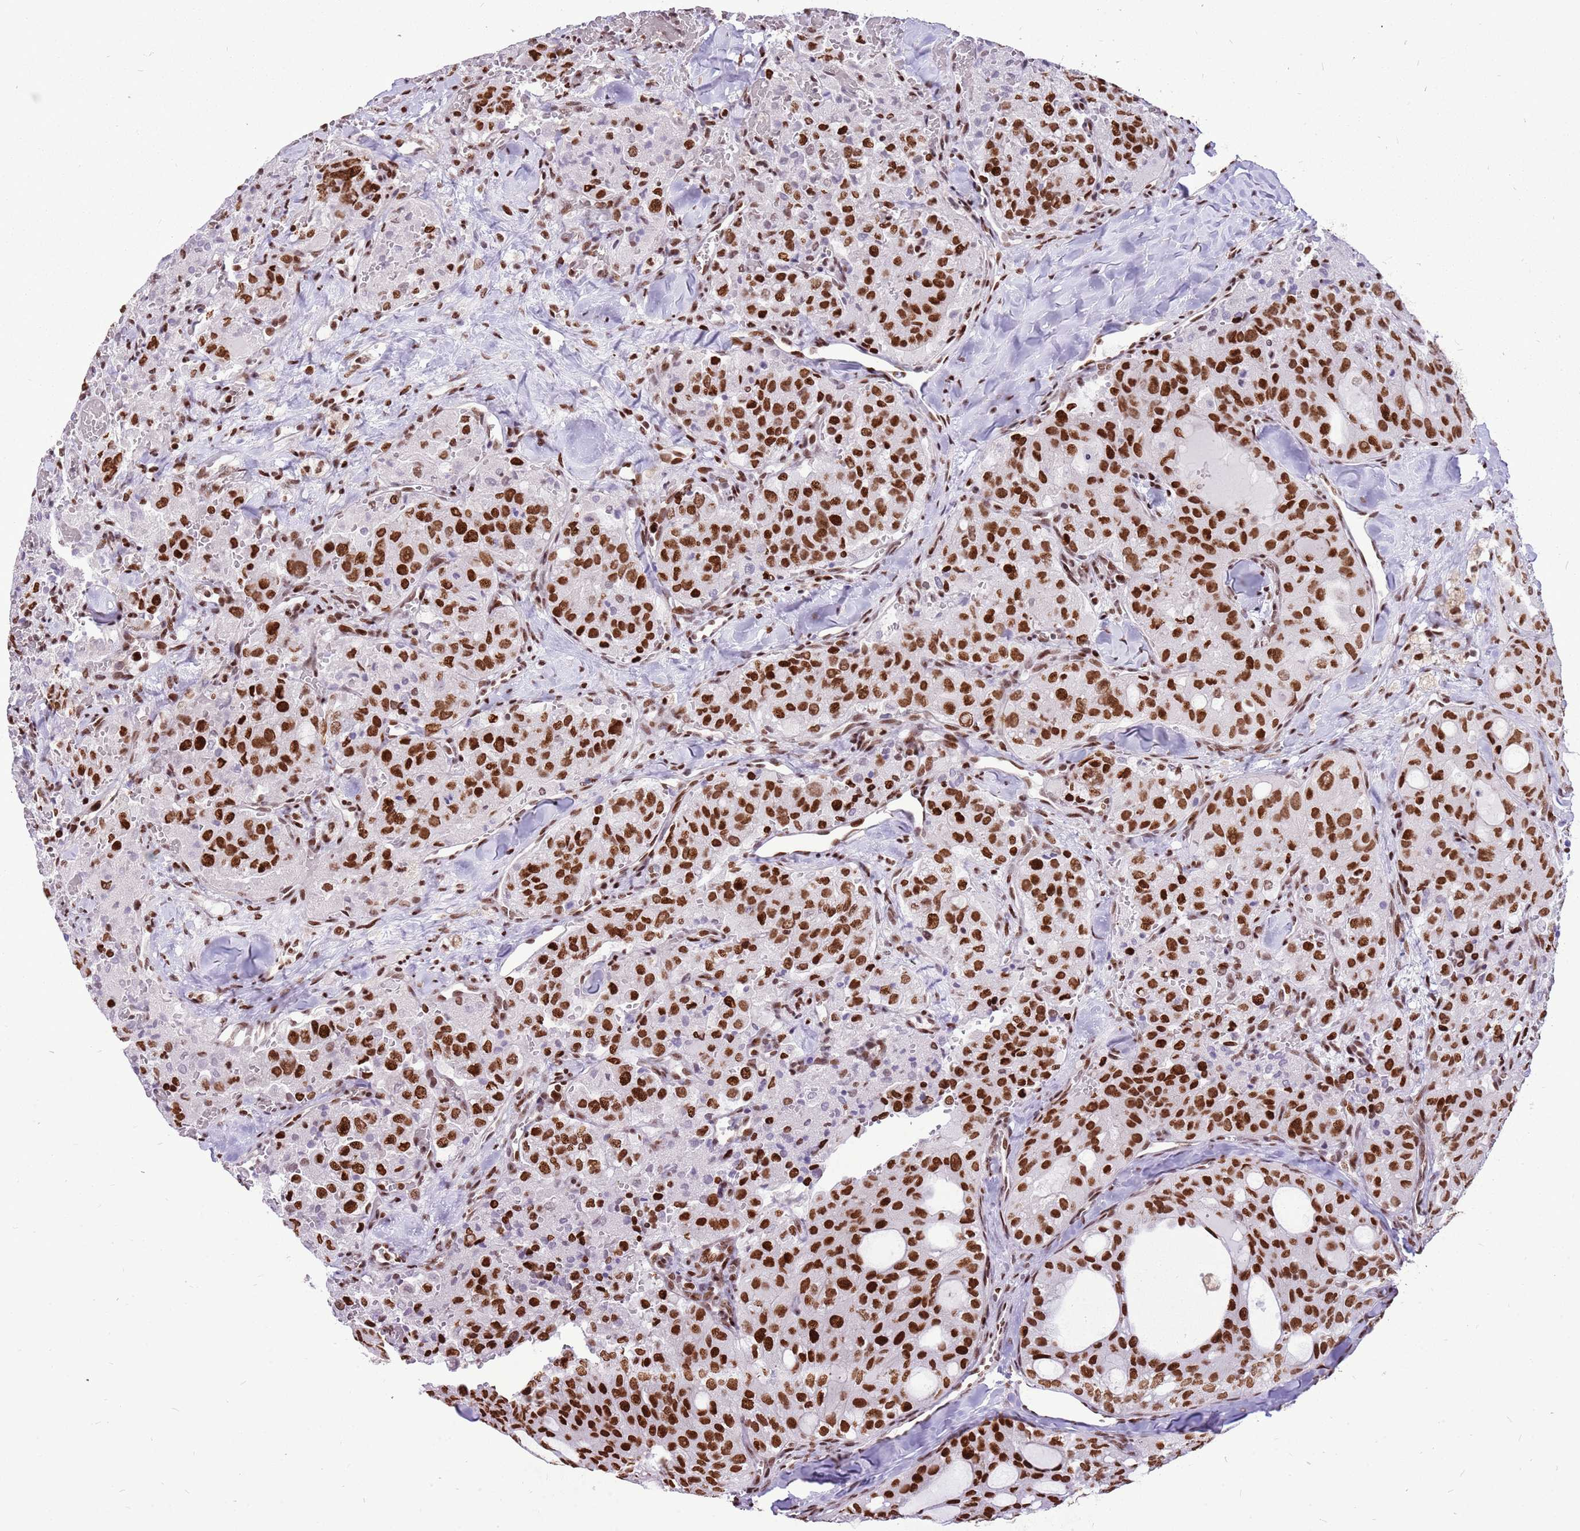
{"staining": {"intensity": "strong", "quantity": ">75%", "location": "nuclear"}, "tissue": "thyroid cancer", "cell_type": "Tumor cells", "image_type": "cancer", "snomed": [{"axis": "morphology", "description": "Follicular adenoma carcinoma, NOS"}, {"axis": "topography", "description": "Thyroid gland"}], "caption": "Strong nuclear protein expression is appreciated in about >75% of tumor cells in thyroid cancer.", "gene": "WASHC4", "patient": {"sex": "male", "age": 75}}